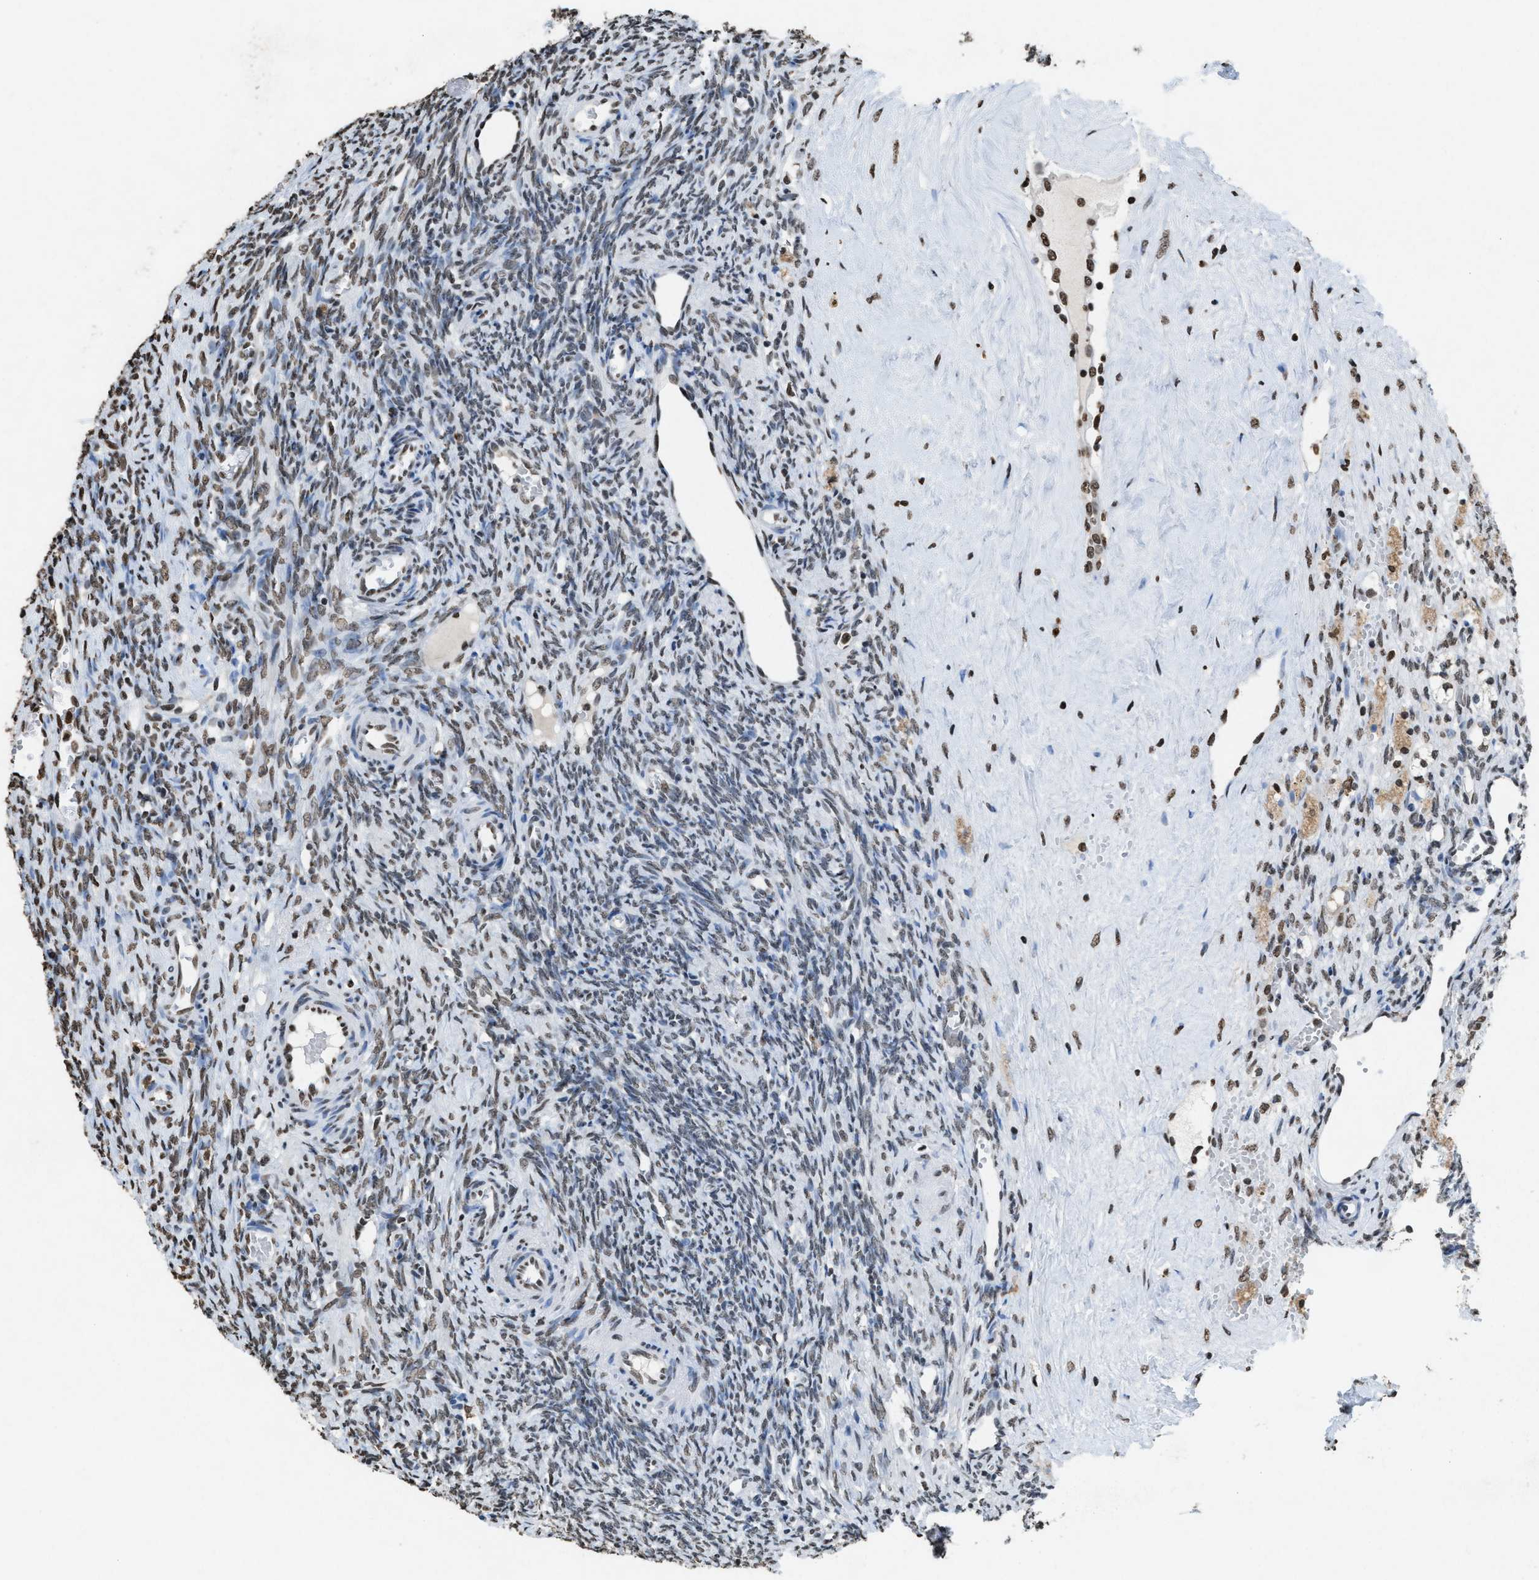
{"staining": {"intensity": "weak", "quantity": ">75%", "location": "nuclear"}, "tissue": "ovary", "cell_type": "Follicle cells", "image_type": "normal", "snomed": [{"axis": "morphology", "description": "Normal tissue, NOS"}, {"axis": "topography", "description": "Ovary"}], "caption": "Immunohistochemistry (IHC) (DAB (3,3'-diaminobenzidine)) staining of benign human ovary demonstrates weak nuclear protein staining in about >75% of follicle cells.", "gene": "NUP88", "patient": {"sex": "female", "age": 41}}